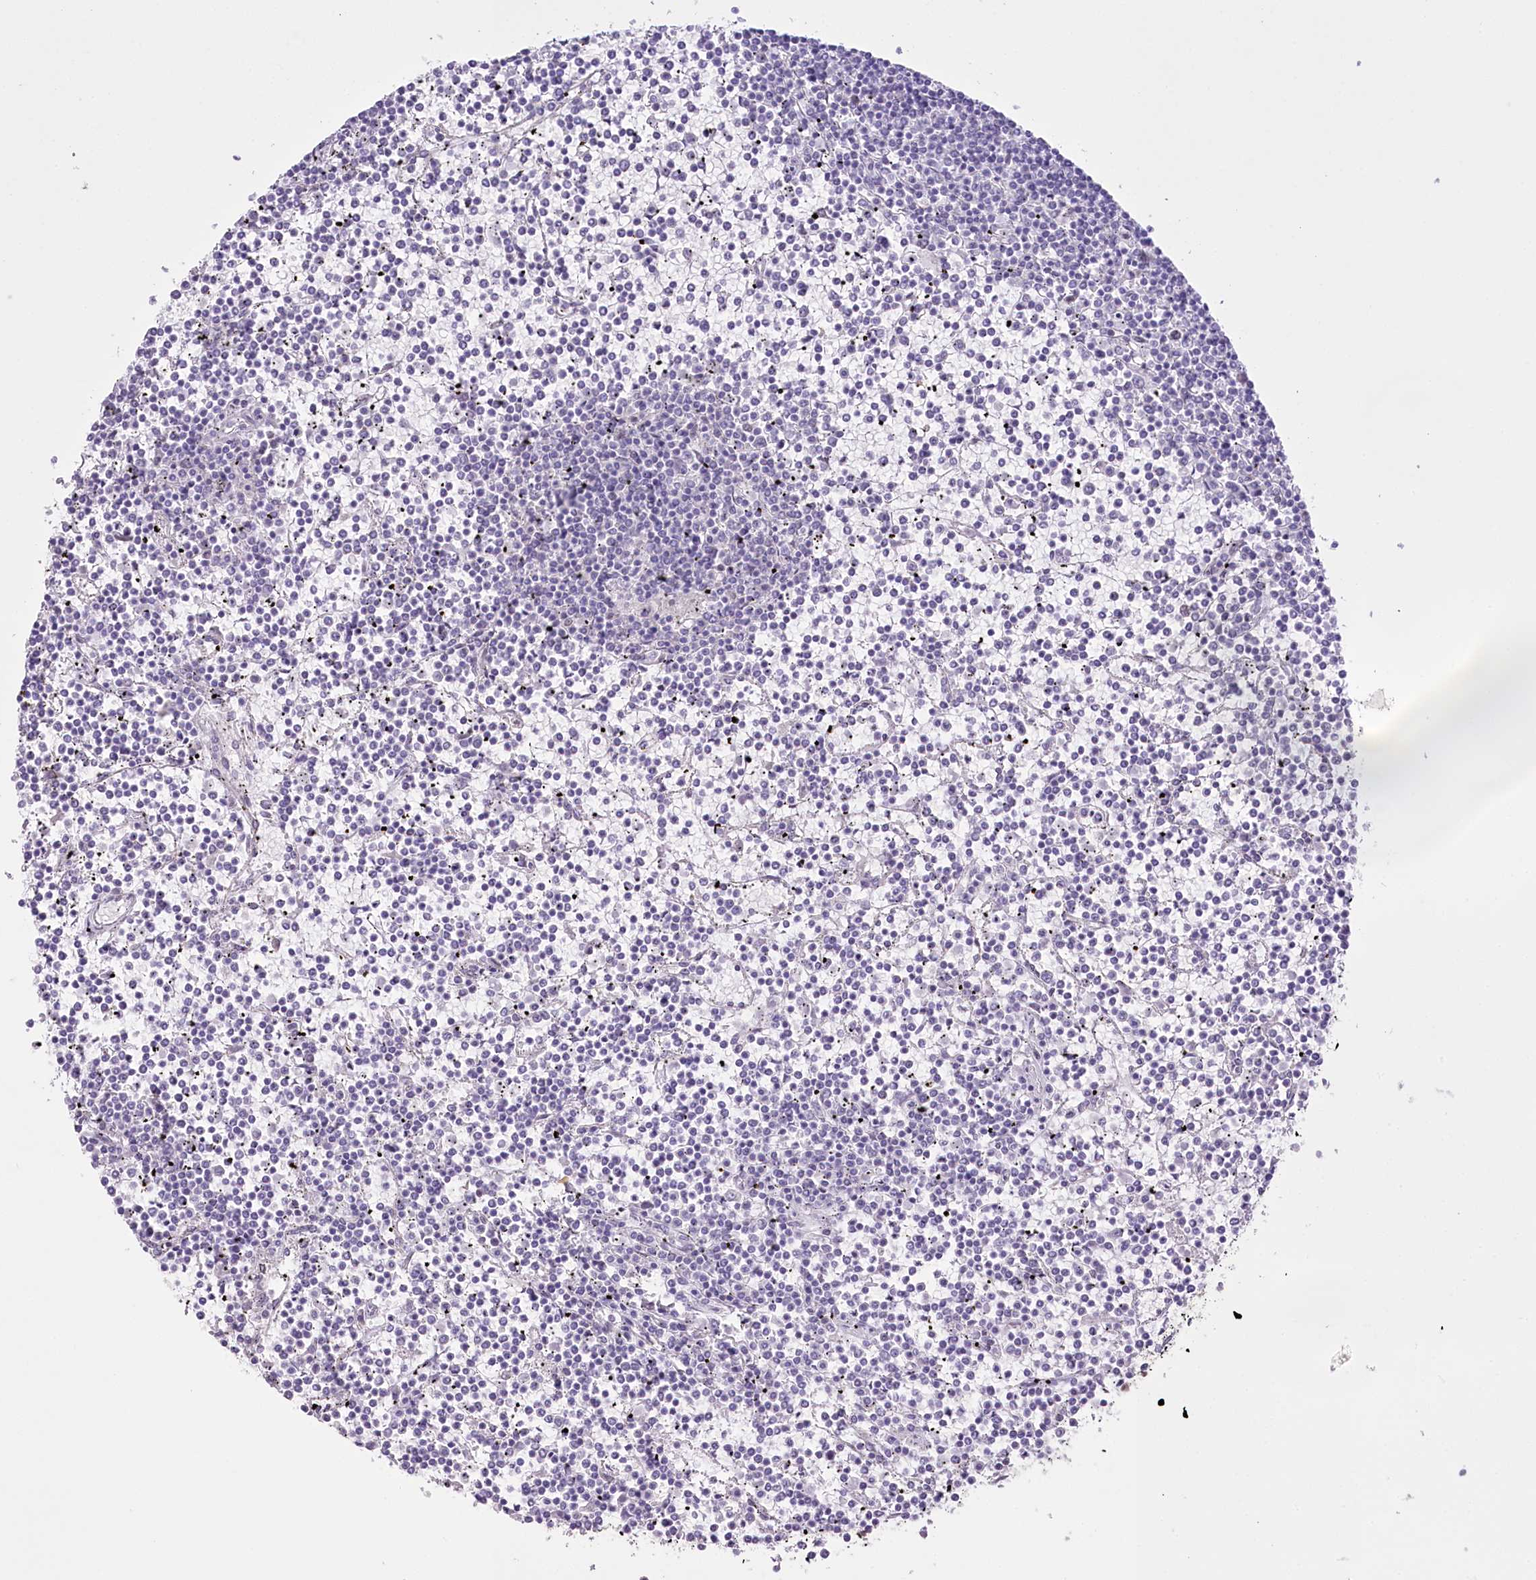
{"staining": {"intensity": "negative", "quantity": "none", "location": "none"}, "tissue": "lymphoma", "cell_type": "Tumor cells", "image_type": "cancer", "snomed": [{"axis": "morphology", "description": "Malignant lymphoma, non-Hodgkin's type, Low grade"}, {"axis": "topography", "description": "Spleen"}], "caption": "Malignant lymphoma, non-Hodgkin's type (low-grade) was stained to show a protein in brown. There is no significant staining in tumor cells. The staining was performed using DAB to visualize the protein expression in brown, while the nuclei were stained in blue with hematoxylin (Magnification: 20x).", "gene": "SLC39A10", "patient": {"sex": "female", "age": 19}}